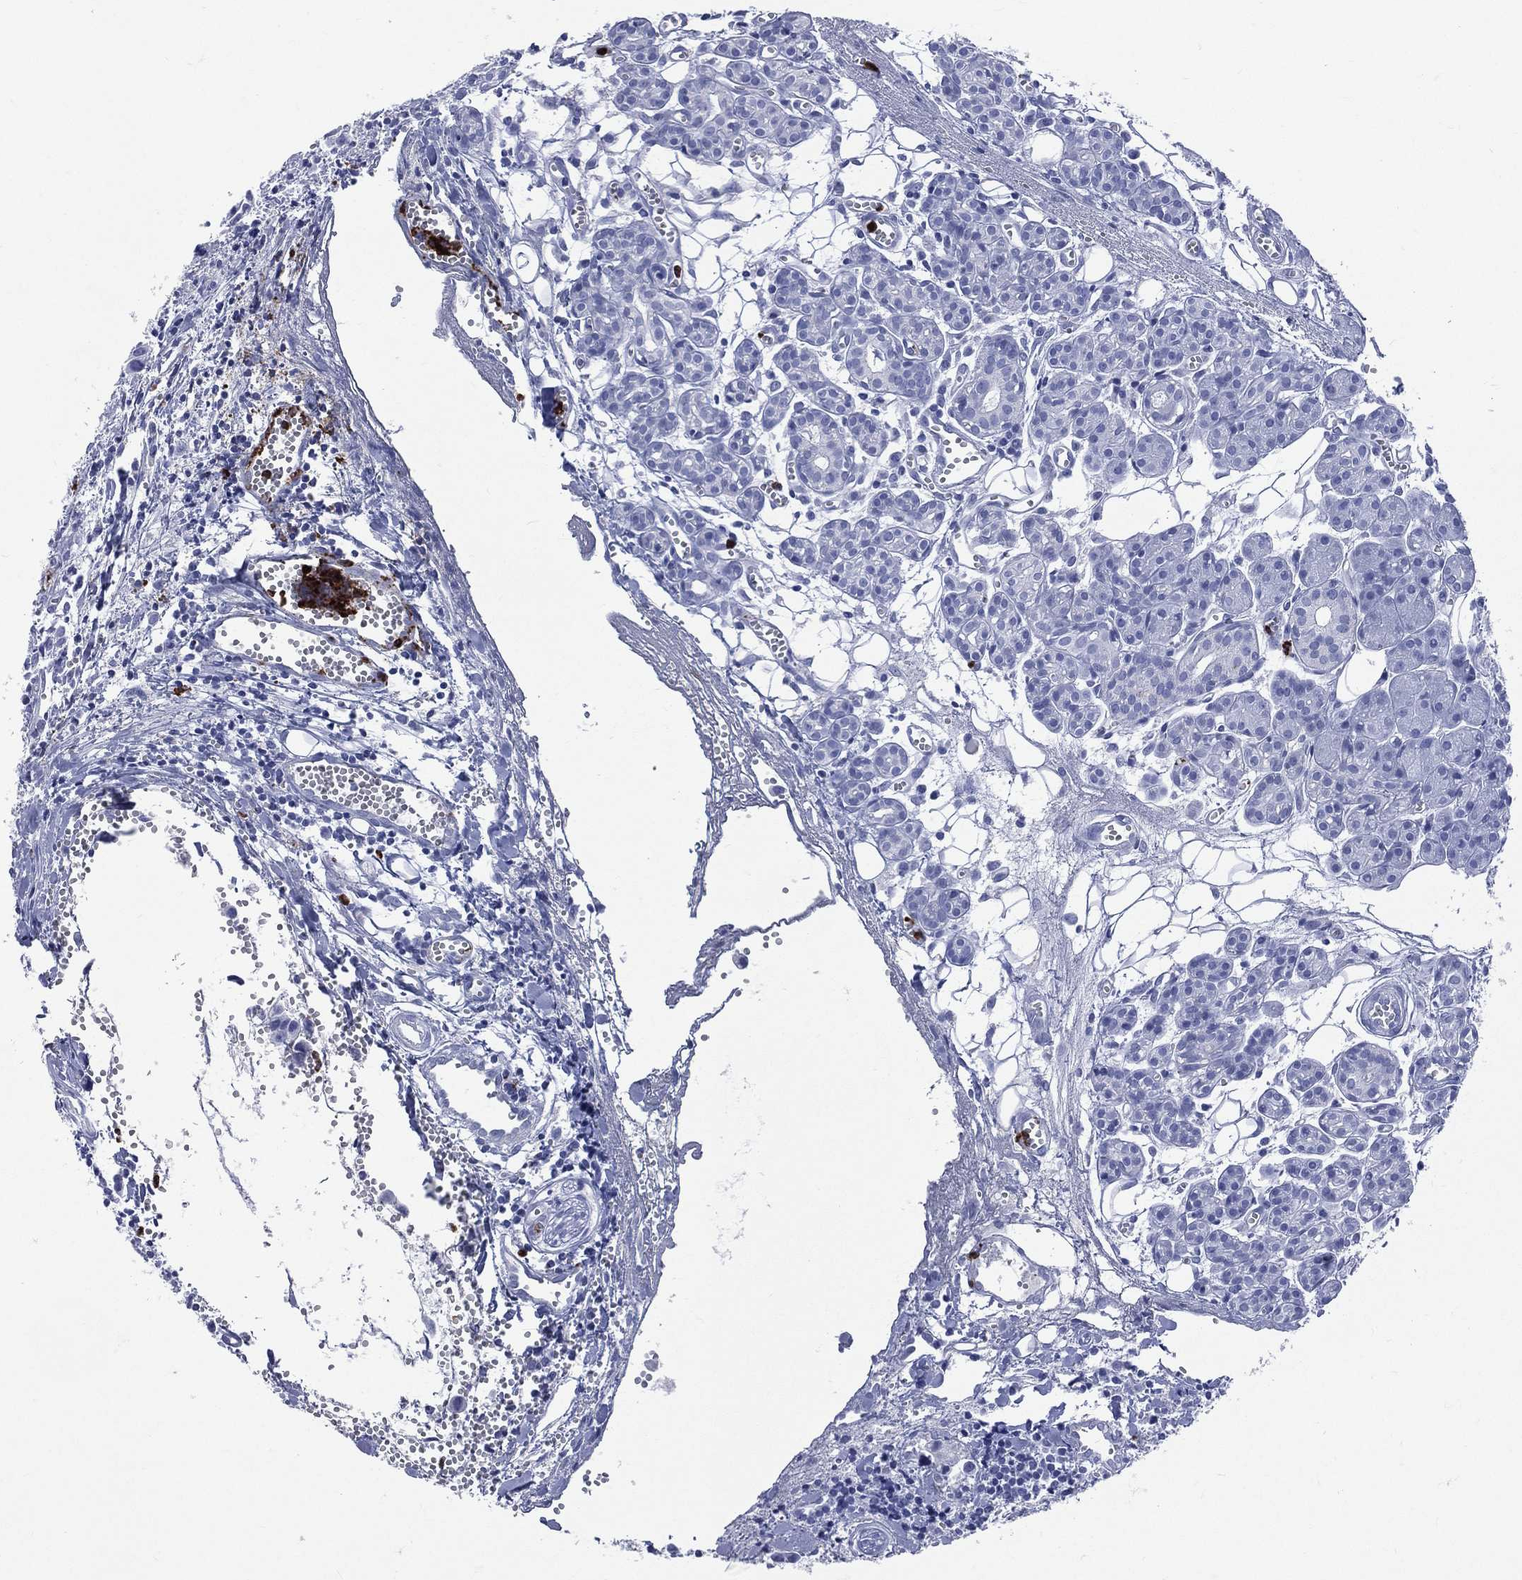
{"staining": {"intensity": "negative", "quantity": "none", "location": "none"}, "tissue": "head and neck cancer", "cell_type": "Tumor cells", "image_type": "cancer", "snomed": [{"axis": "morphology", "description": "Adenocarcinoma, NOS"}, {"axis": "topography", "description": "Head-Neck"}], "caption": "There is no significant staining in tumor cells of head and neck cancer.", "gene": "PGLYRP1", "patient": {"sex": "male", "age": 76}}